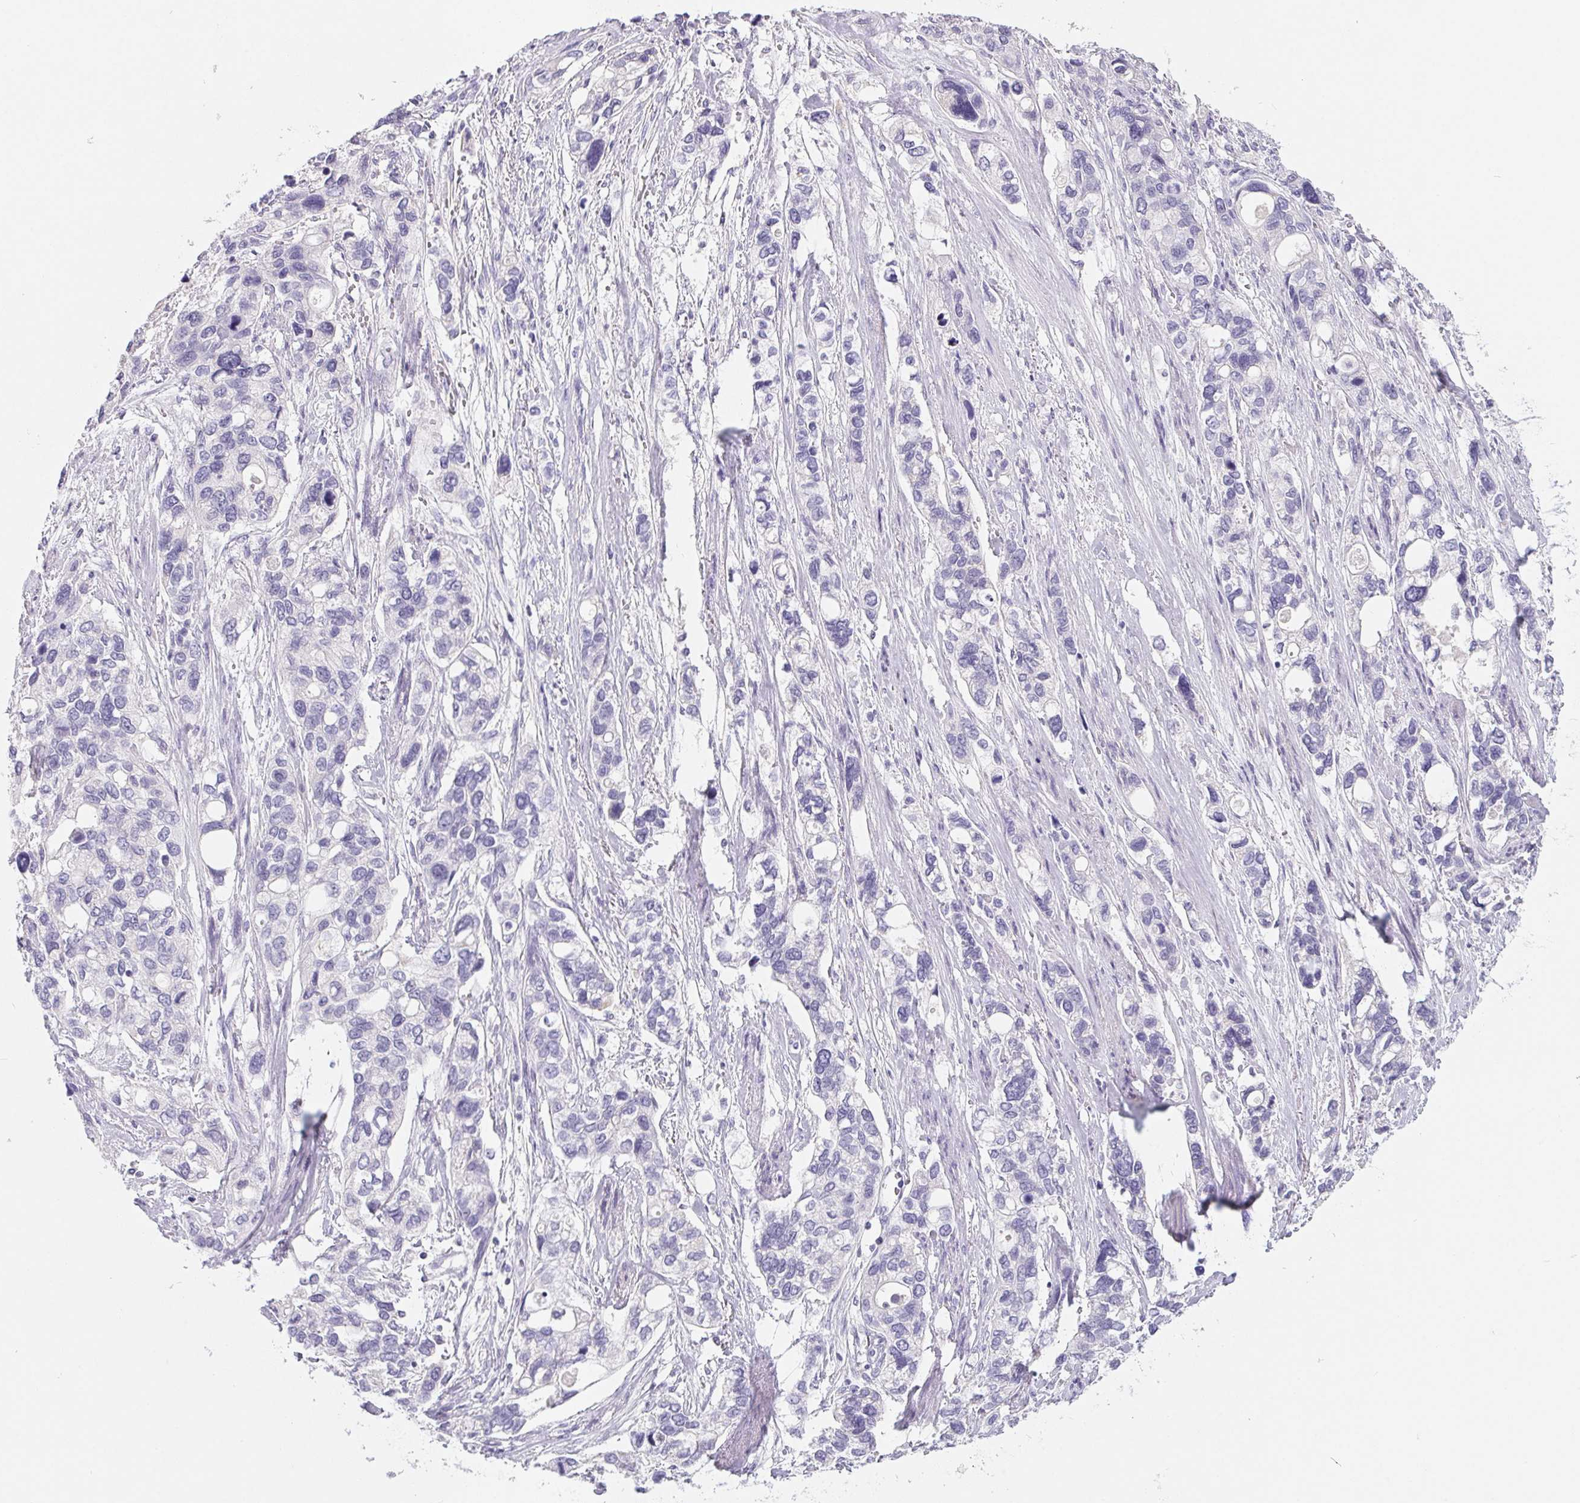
{"staining": {"intensity": "negative", "quantity": "none", "location": "none"}, "tissue": "stomach cancer", "cell_type": "Tumor cells", "image_type": "cancer", "snomed": [{"axis": "morphology", "description": "Adenocarcinoma, NOS"}, {"axis": "topography", "description": "Stomach, upper"}], "caption": "Stomach adenocarcinoma stained for a protein using immunohistochemistry (IHC) displays no expression tumor cells.", "gene": "FDX1", "patient": {"sex": "female", "age": 81}}